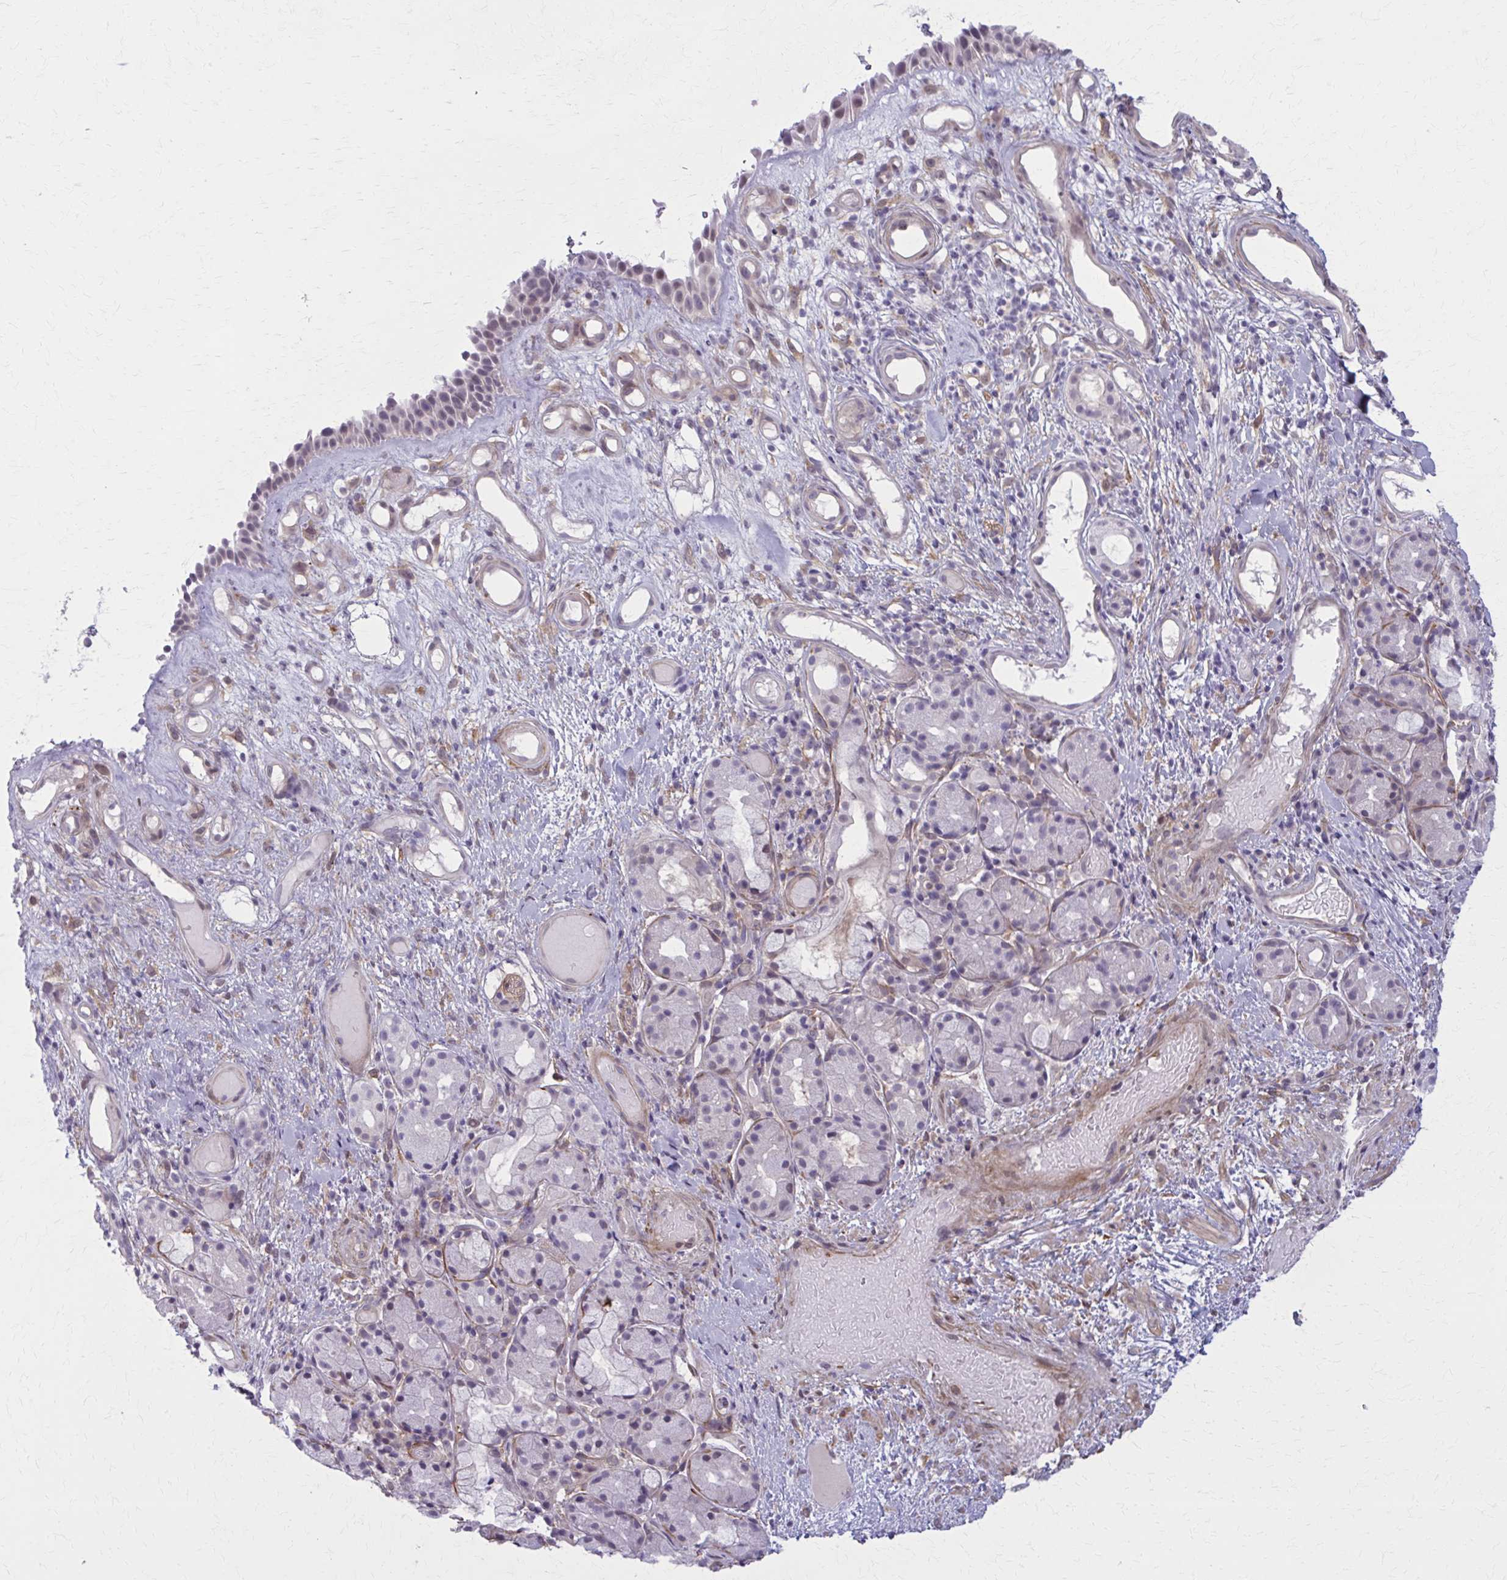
{"staining": {"intensity": "negative", "quantity": "none", "location": "none"}, "tissue": "nasopharynx", "cell_type": "Respiratory epithelial cells", "image_type": "normal", "snomed": [{"axis": "morphology", "description": "Normal tissue, NOS"}, {"axis": "morphology", "description": "Inflammation, NOS"}, {"axis": "topography", "description": "Nasopharynx"}], "caption": "The histopathology image displays no staining of respiratory epithelial cells in normal nasopharynx.", "gene": "NUMBL", "patient": {"sex": "male", "age": 54}}